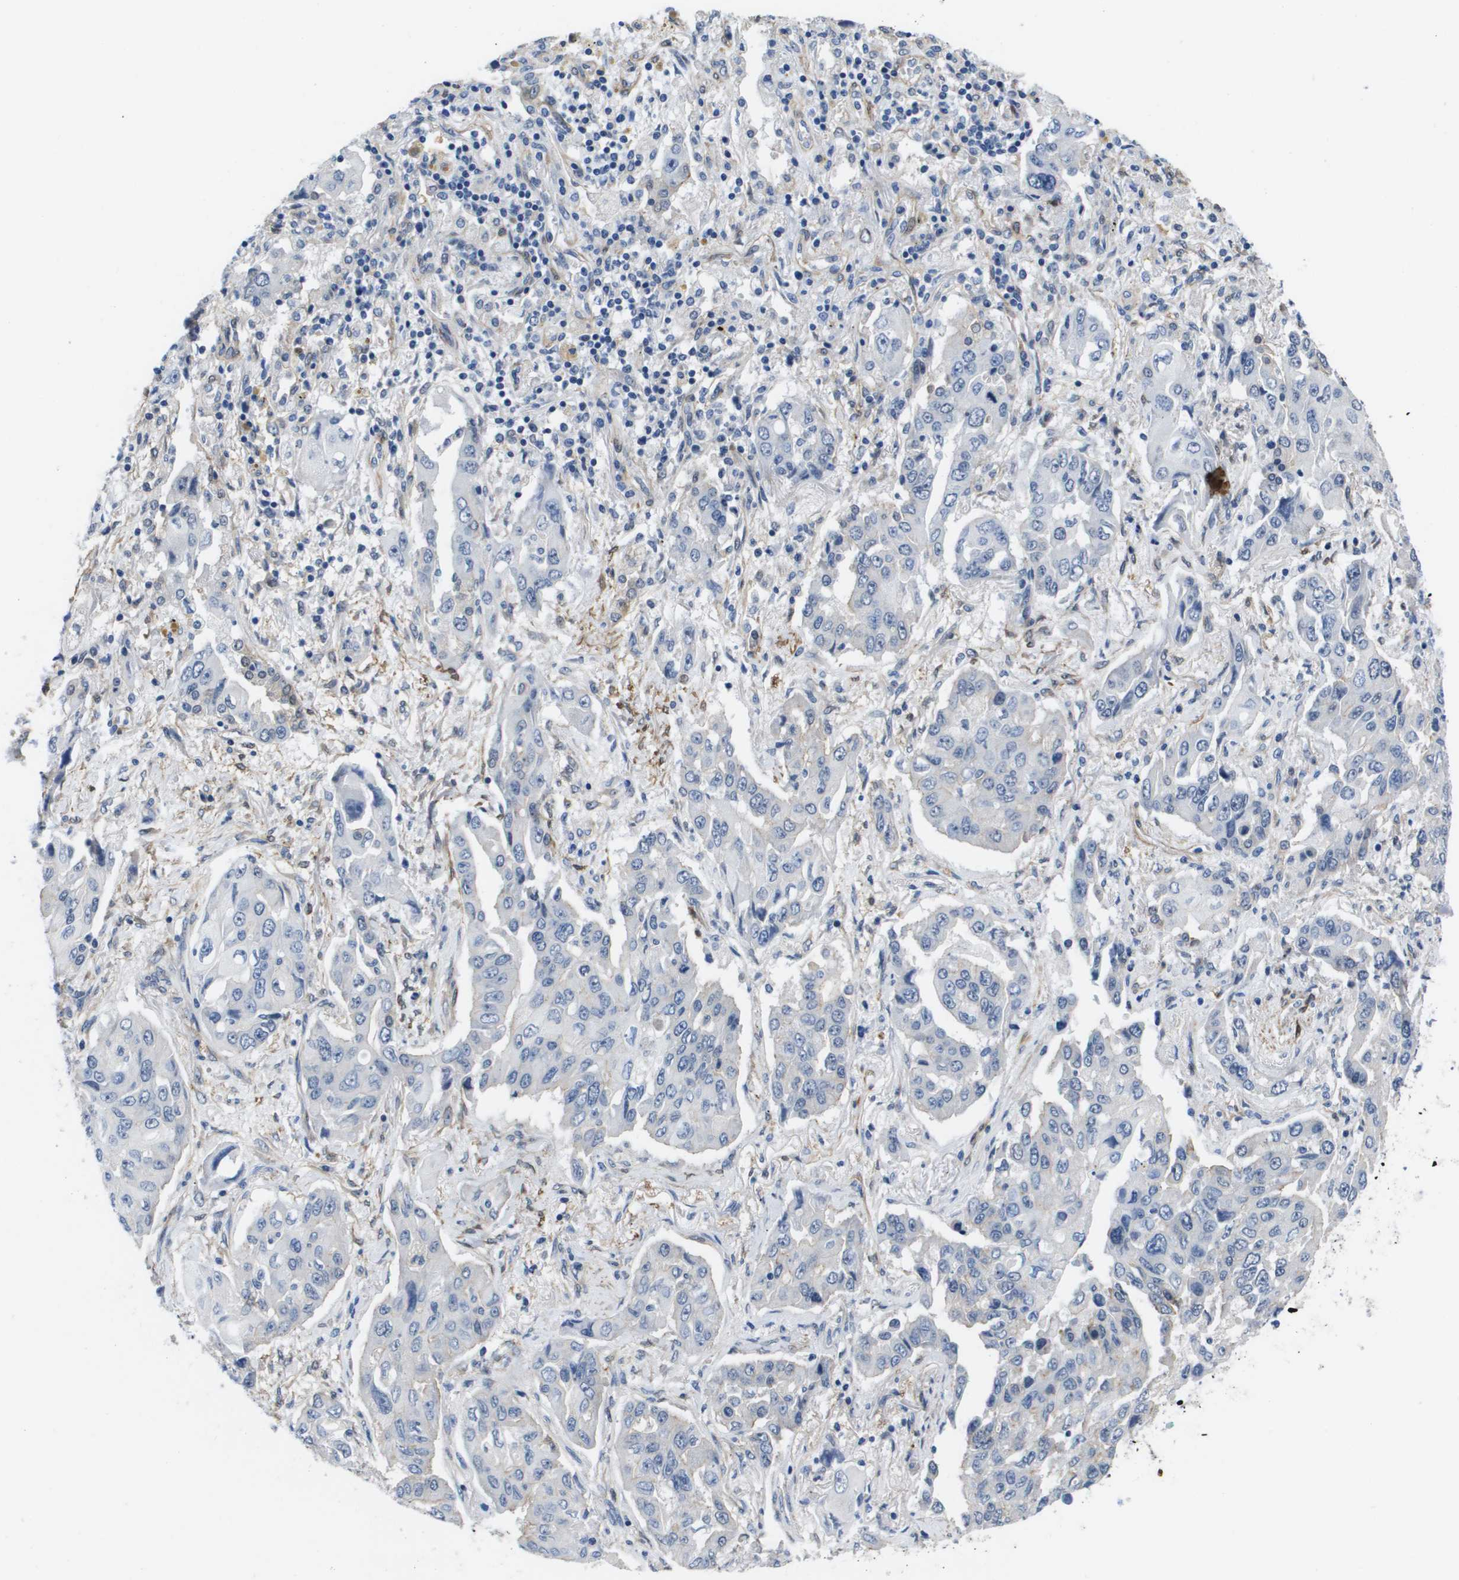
{"staining": {"intensity": "negative", "quantity": "none", "location": "none"}, "tissue": "lung cancer", "cell_type": "Tumor cells", "image_type": "cancer", "snomed": [{"axis": "morphology", "description": "Adenocarcinoma, NOS"}, {"axis": "topography", "description": "Lung"}], "caption": "This is a micrograph of IHC staining of adenocarcinoma (lung), which shows no positivity in tumor cells. (DAB immunohistochemistry with hematoxylin counter stain).", "gene": "LPP", "patient": {"sex": "female", "age": 65}}